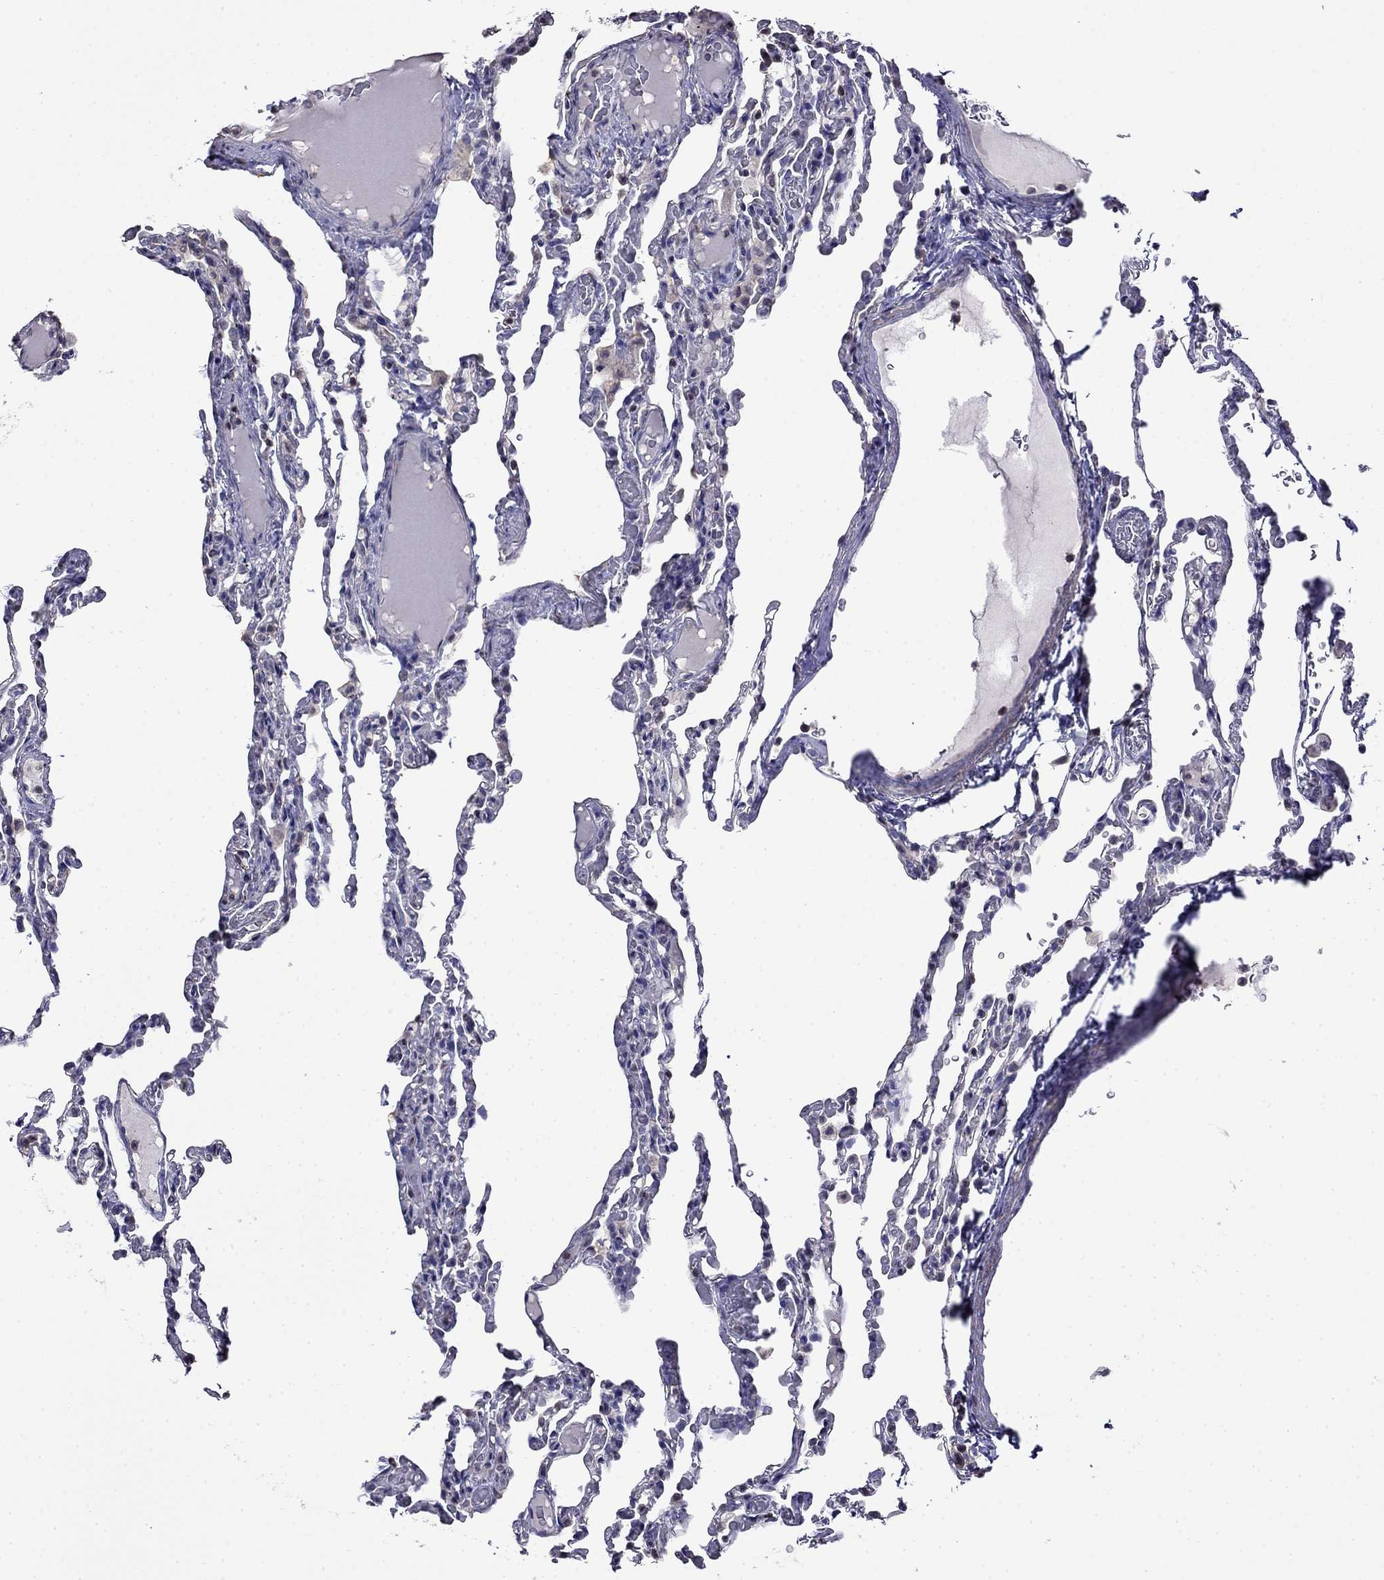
{"staining": {"intensity": "negative", "quantity": "none", "location": "none"}, "tissue": "lung", "cell_type": "Alveolar cells", "image_type": "normal", "snomed": [{"axis": "morphology", "description": "Normal tissue, NOS"}, {"axis": "topography", "description": "Lung"}], "caption": "This photomicrograph is of normal lung stained with IHC to label a protein in brown with the nuclei are counter-stained blue. There is no expression in alveolar cells.", "gene": "GUCA1B", "patient": {"sex": "female", "age": 43}}